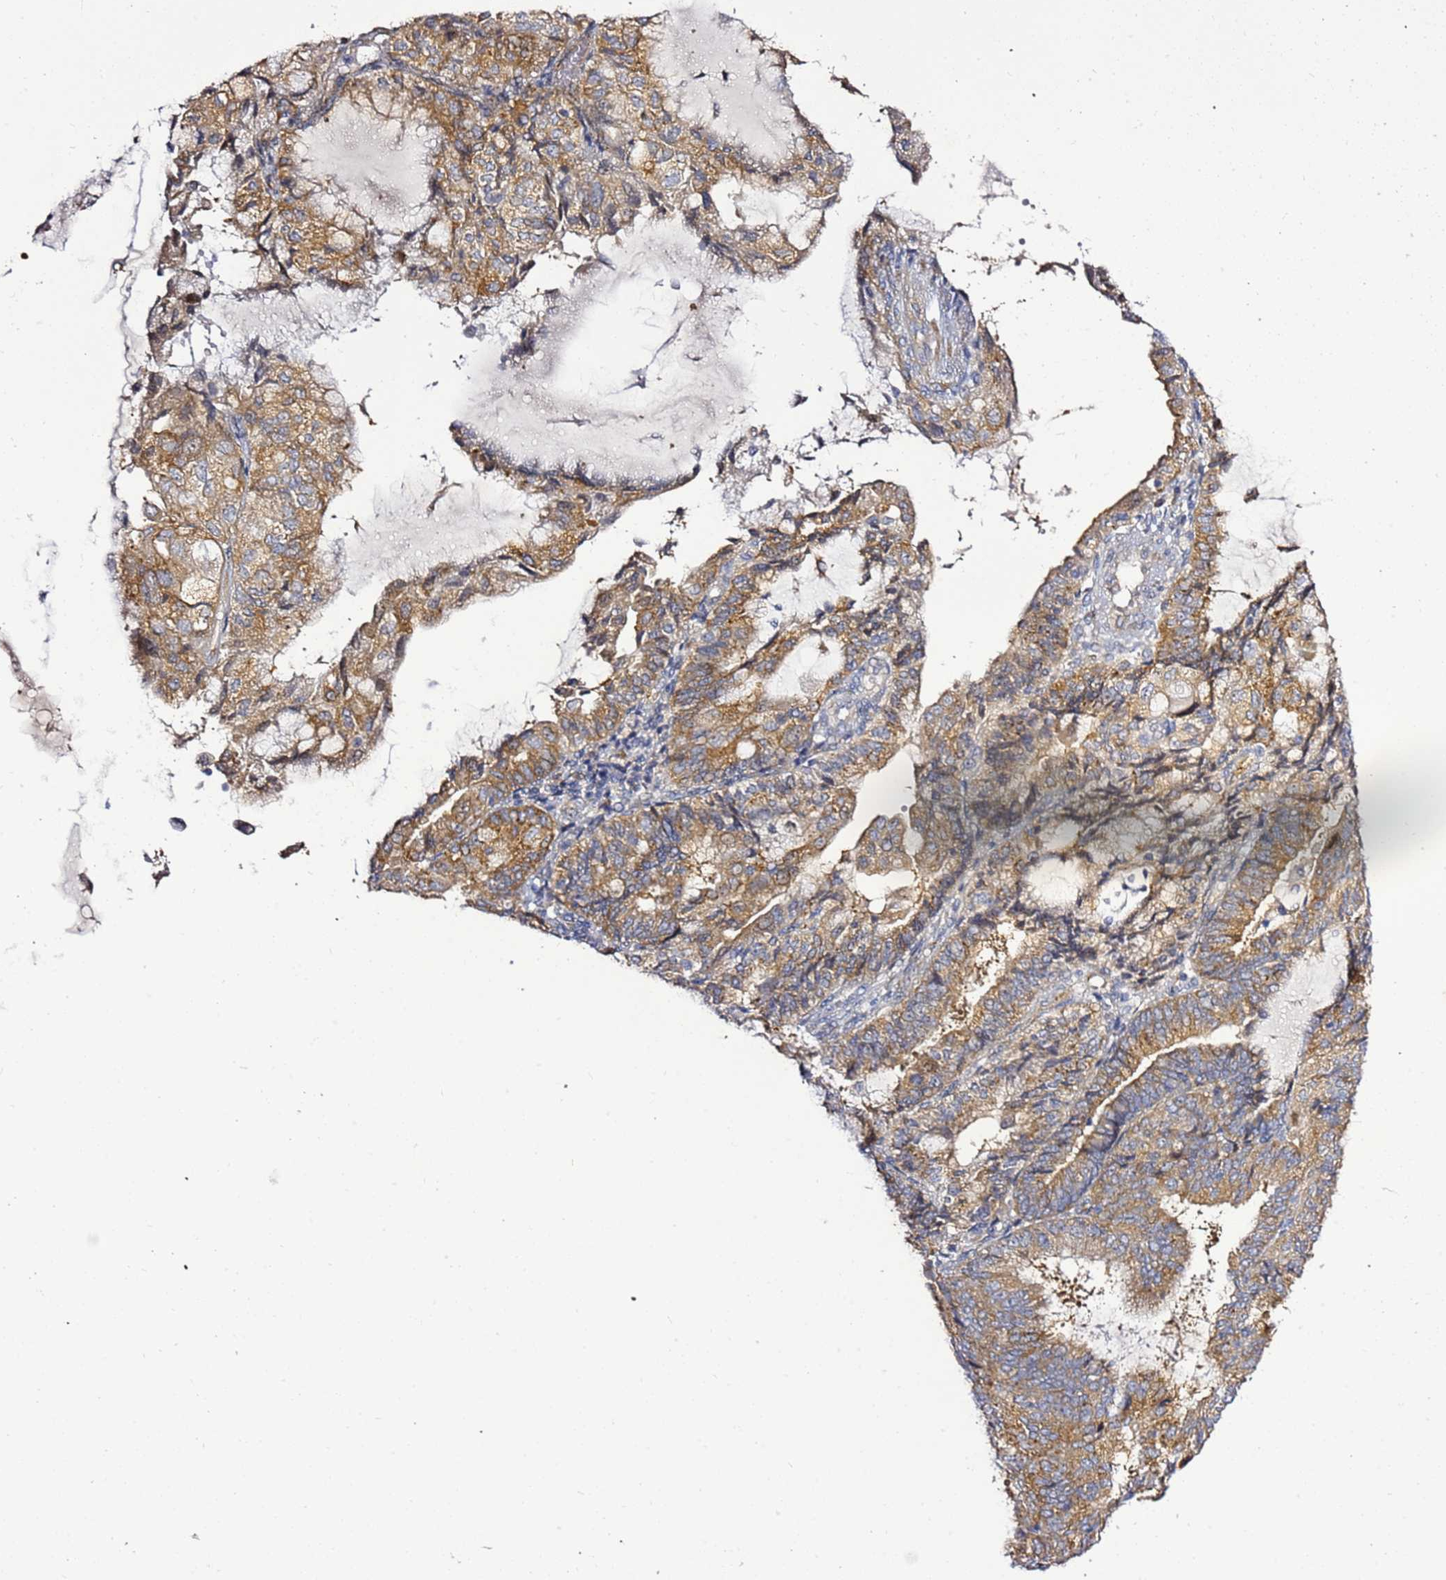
{"staining": {"intensity": "moderate", "quantity": ">75%", "location": "cytoplasmic/membranous"}, "tissue": "endometrial cancer", "cell_type": "Tumor cells", "image_type": "cancer", "snomed": [{"axis": "morphology", "description": "Adenocarcinoma, NOS"}, {"axis": "topography", "description": "Endometrium"}], "caption": "A high-resolution photomicrograph shows IHC staining of endometrial cancer (adenocarcinoma), which reveals moderate cytoplasmic/membranous positivity in approximately >75% of tumor cells.", "gene": "NOL8", "patient": {"sex": "female", "age": 81}}